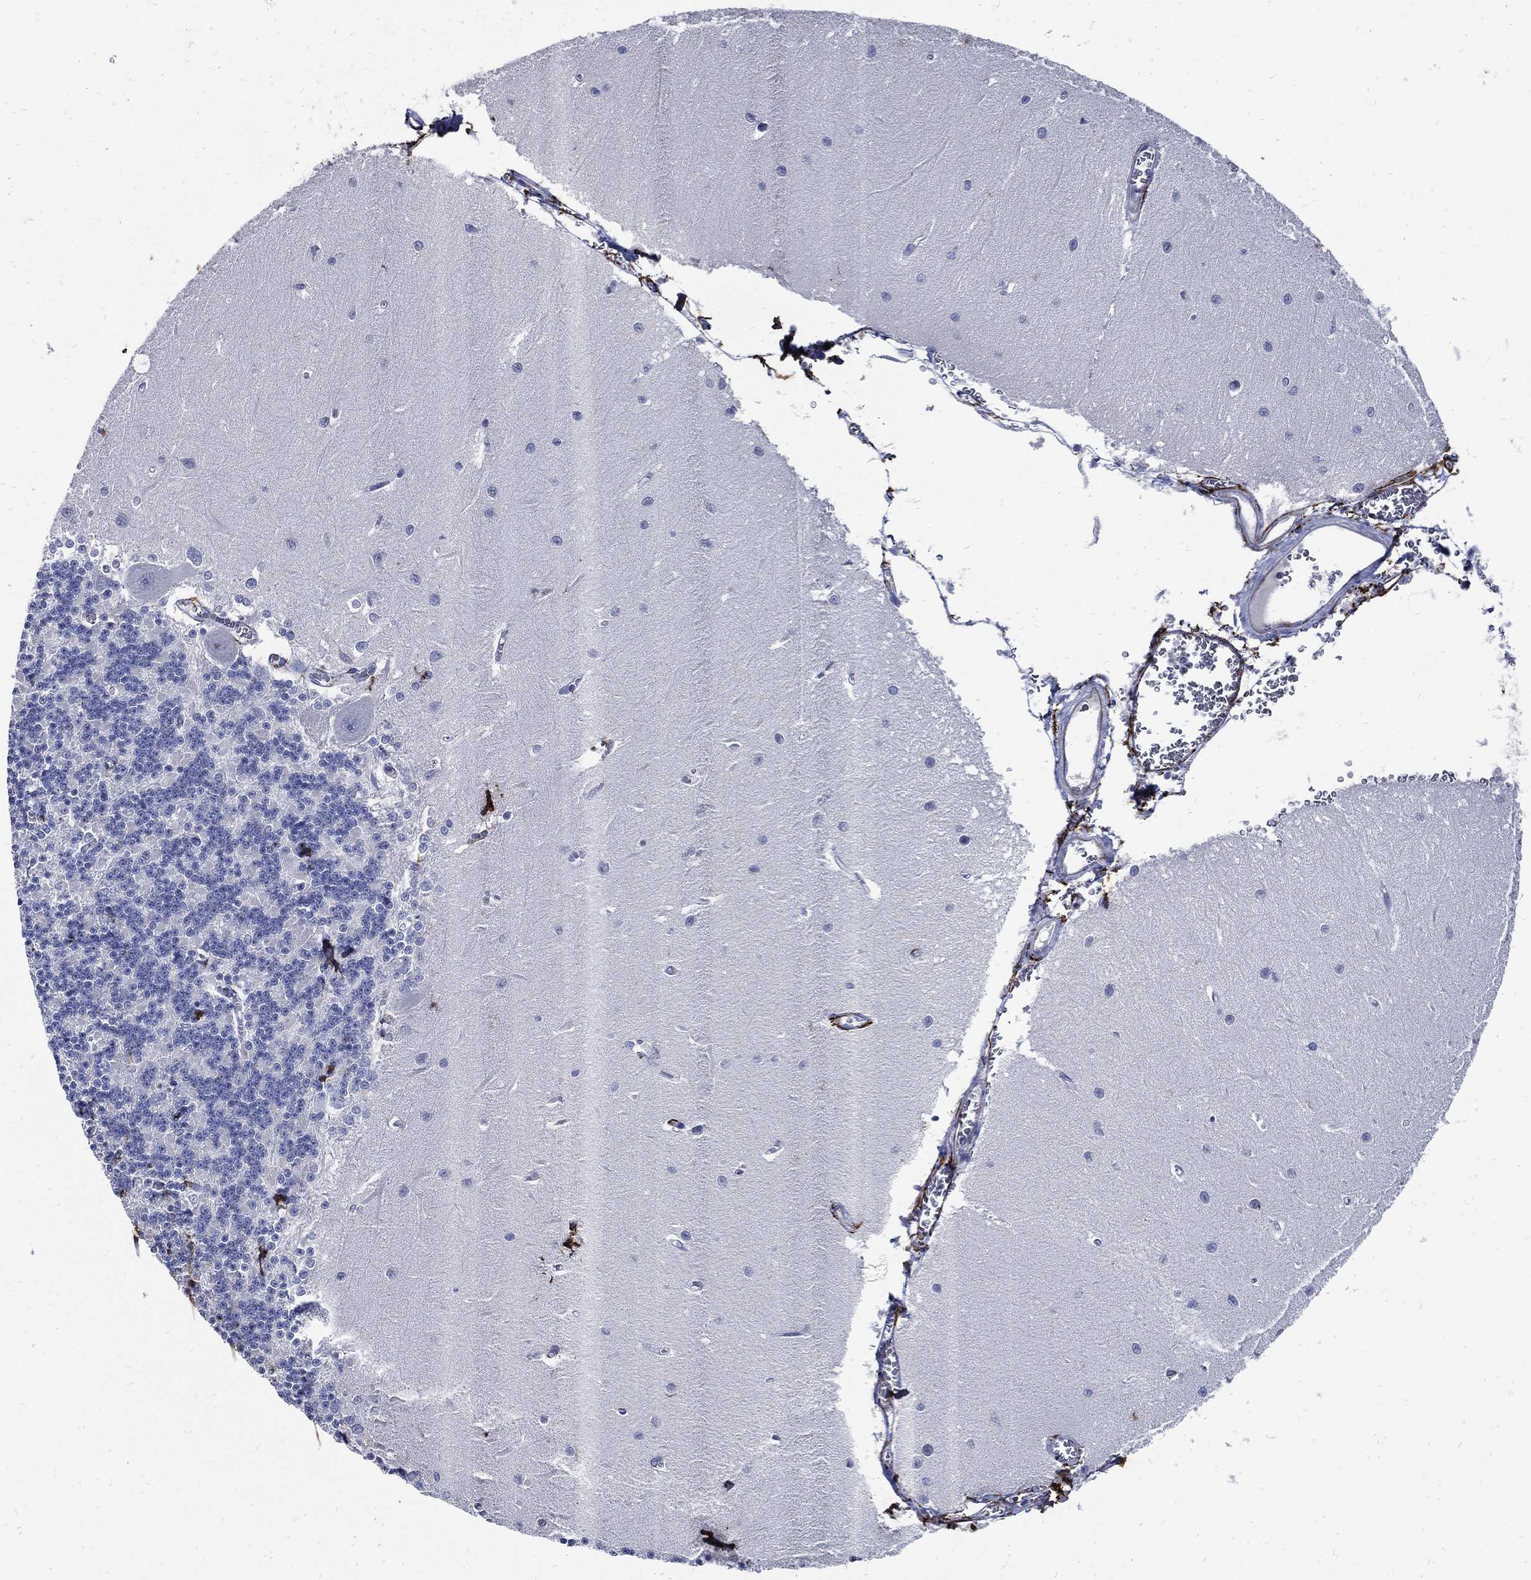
{"staining": {"intensity": "negative", "quantity": "none", "location": "none"}, "tissue": "cerebellum", "cell_type": "Cells in granular layer", "image_type": "normal", "snomed": [{"axis": "morphology", "description": "Normal tissue, NOS"}, {"axis": "topography", "description": "Cerebellum"}], "caption": "Immunohistochemistry of normal human cerebellum exhibits no staining in cells in granular layer. The staining was performed using DAB (3,3'-diaminobenzidine) to visualize the protein expression in brown, while the nuclei were stained in blue with hematoxylin (Magnification: 20x).", "gene": "FBN1", "patient": {"sex": "male", "age": 37}}